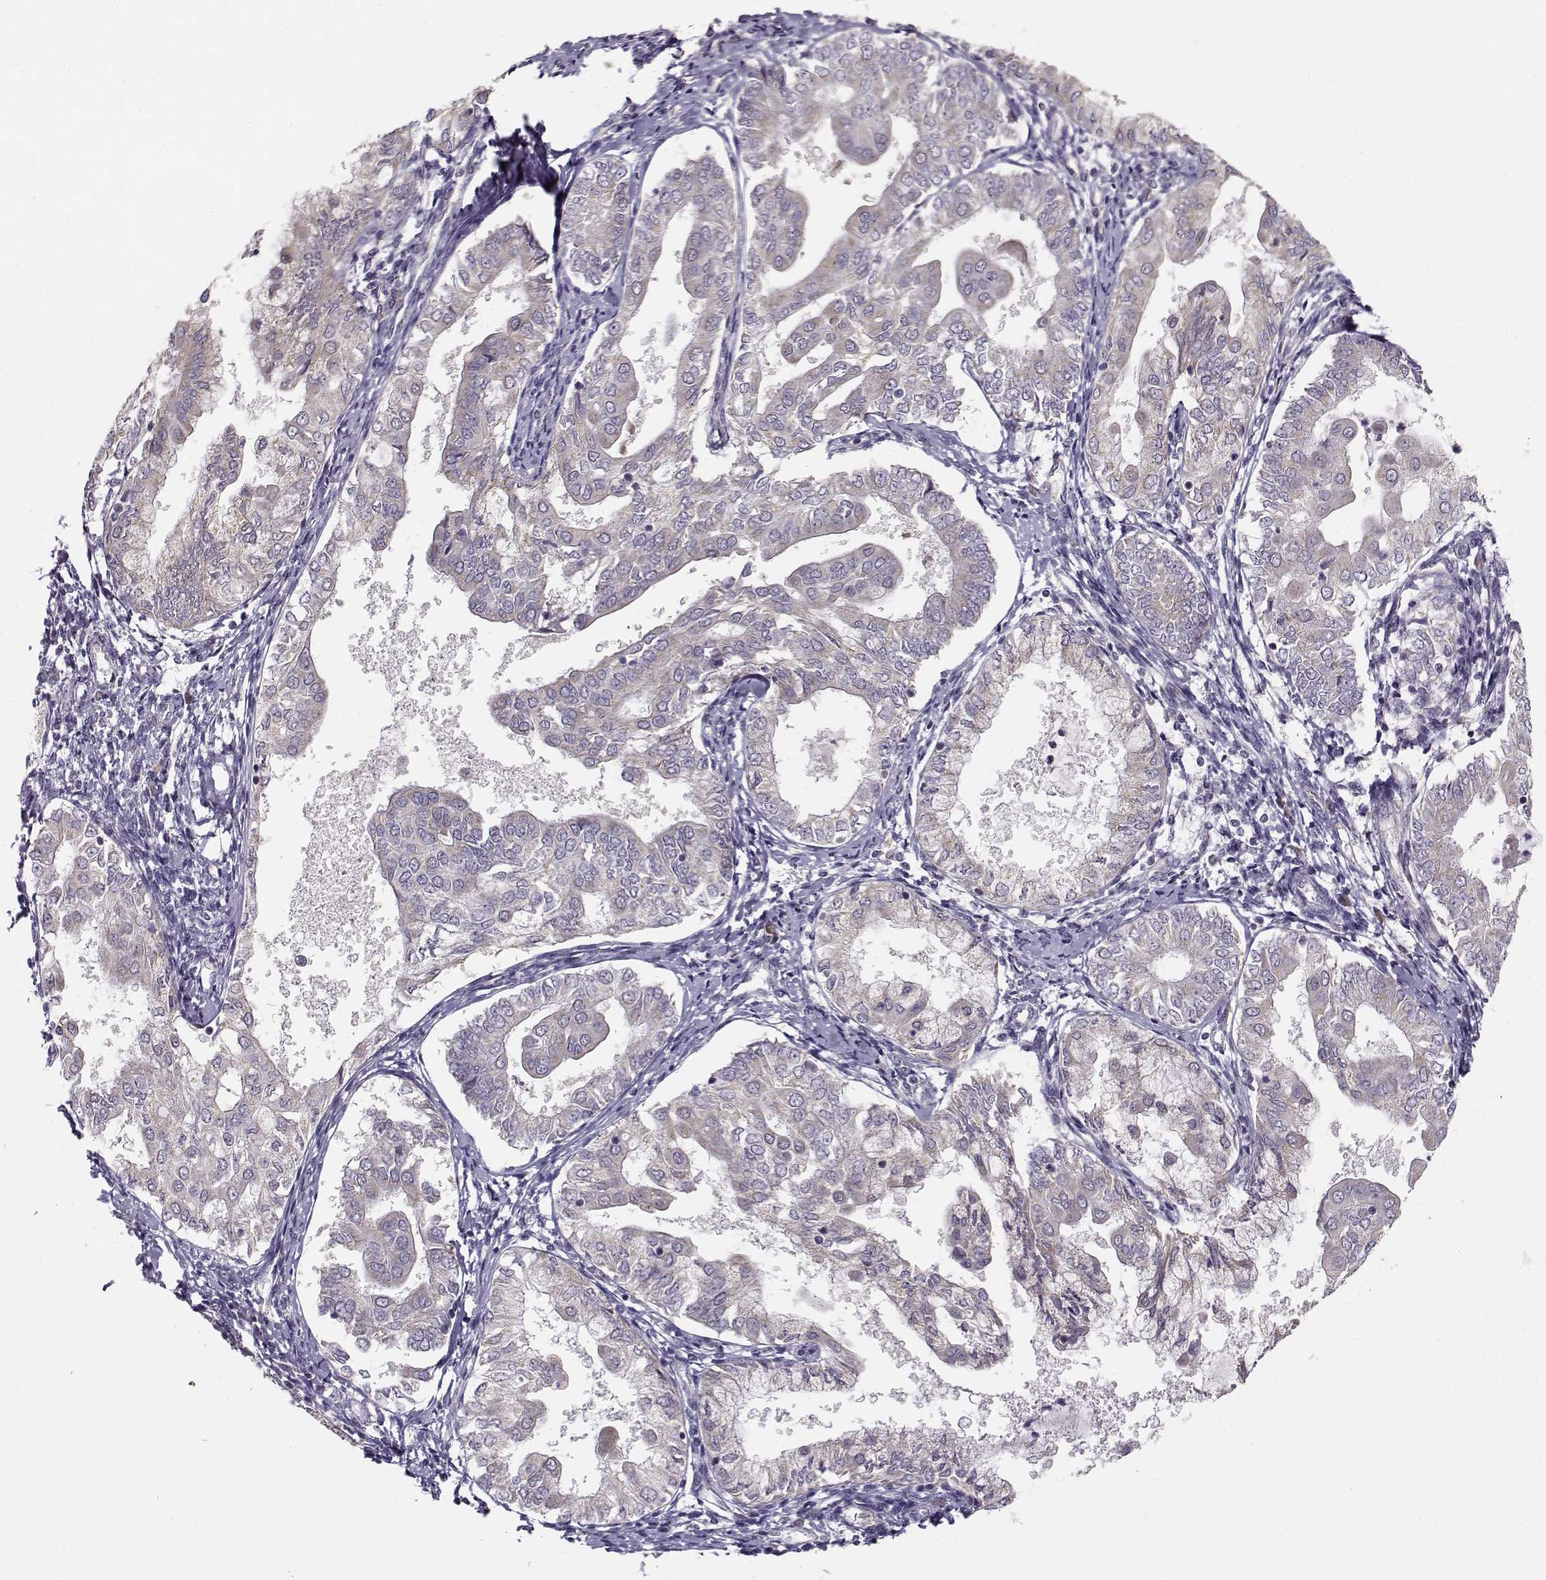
{"staining": {"intensity": "weak", "quantity": "25%-75%", "location": "cytoplasmic/membranous"}, "tissue": "endometrial cancer", "cell_type": "Tumor cells", "image_type": "cancer", "snomed": [{"axis": "morphology", "description": "Adenocarcinoma, NOS"}, {"axis": "topography", "description": "Endometrium"}], "caption": "Weak cytoplasmic/membranous protein expression is seen in about 25%-75% of tumor cells in endometrial cancer (adenocarcinoma).", "gene": "SLC4A5", "patient": {"sex": "female", "age": 68}}